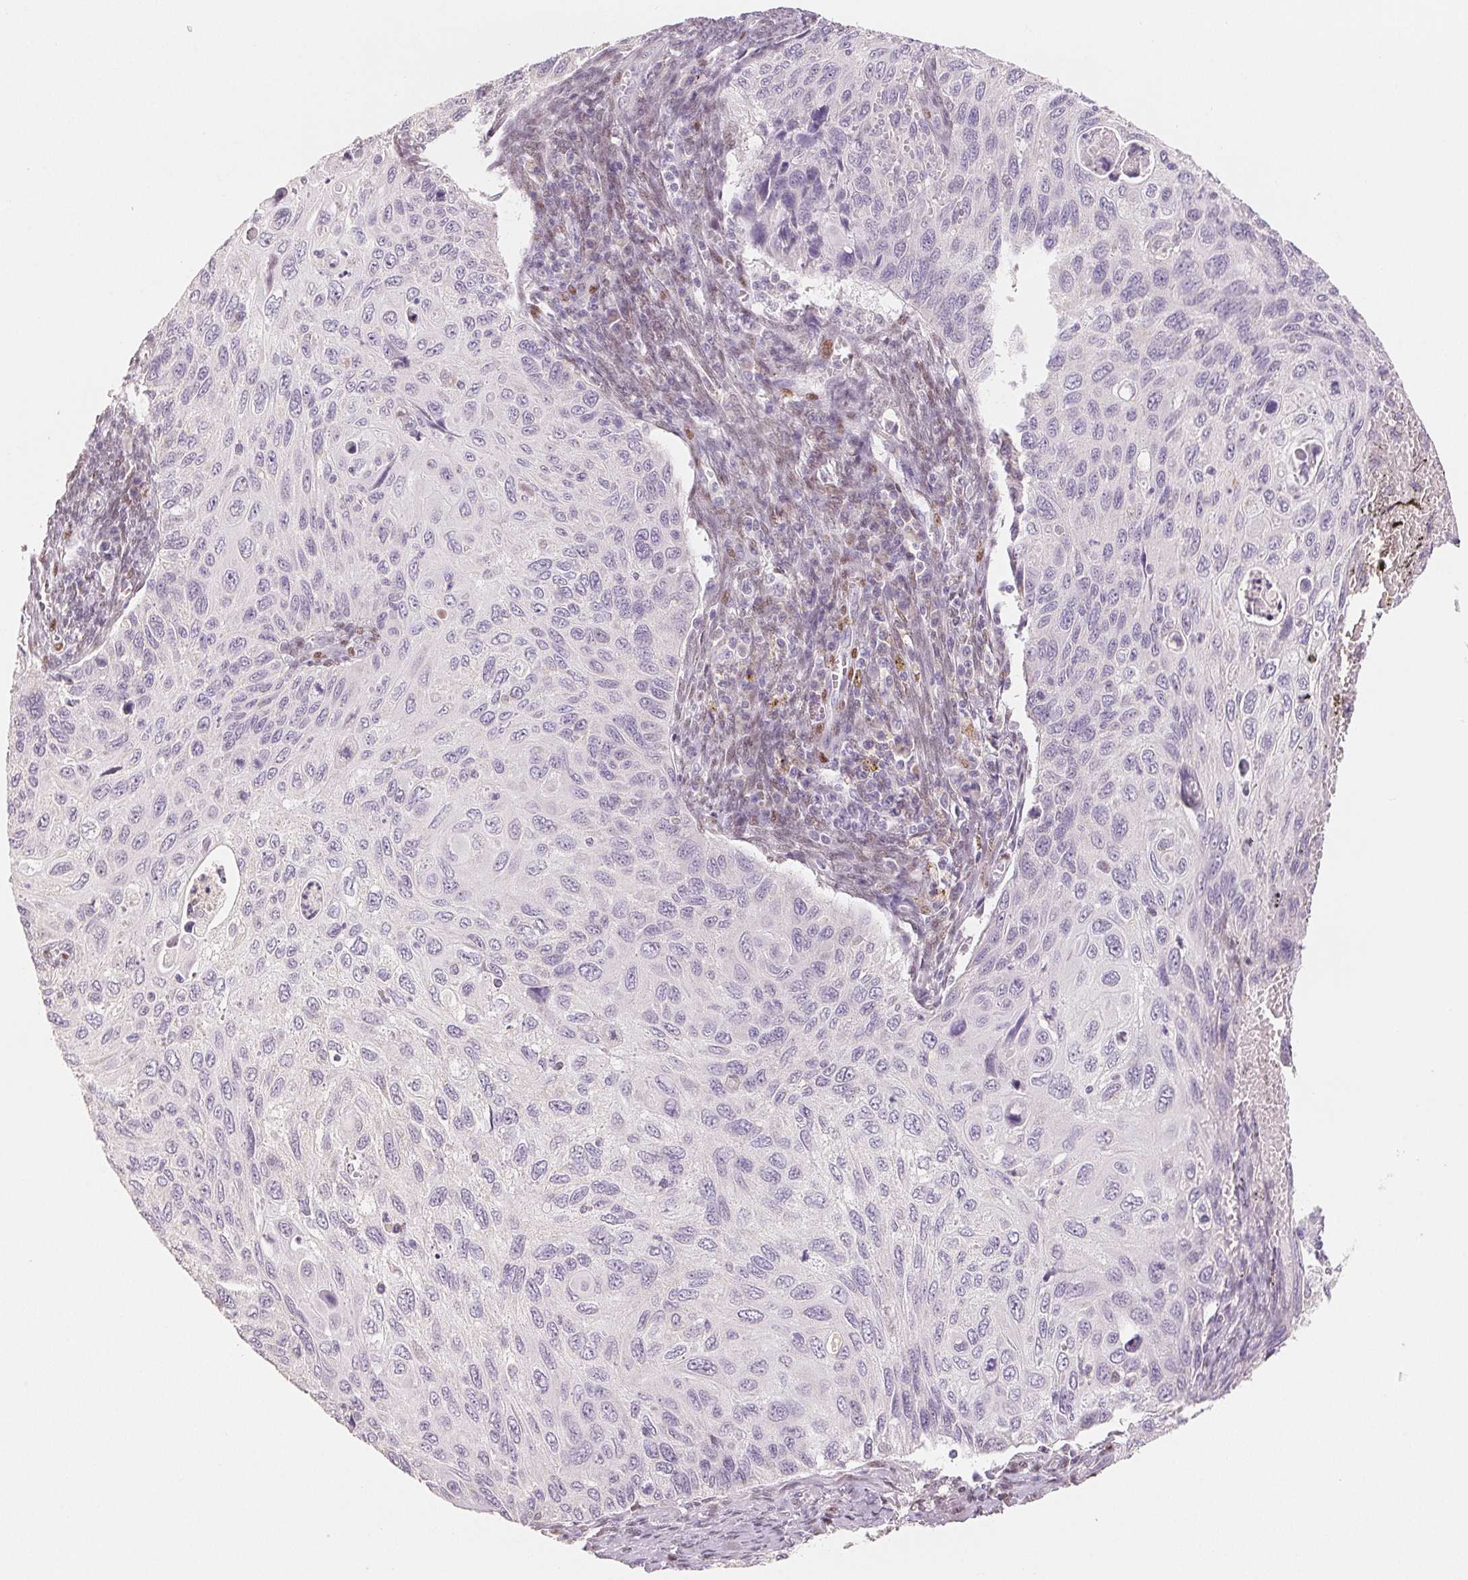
{"staining": {"intensity": "negative", "quantity": "none", "location": "none"}, "tissue": "cervical cancer", "cell_type": "Tumor cells", "image_type": "cancer", "snomed": [{"axis": "morphology", "description": "Squamous cell carcinoma, NOS"}, {"axis": "topography", "description": "Cervix"}], "caption": "Human squamous cell carcinoma (cervical) stained for a protein using immunohistochemistry exhibits no positivity in tumor cells.", "gene": "SMARCD3", "patient": {"sex": "female", "age": 70}}